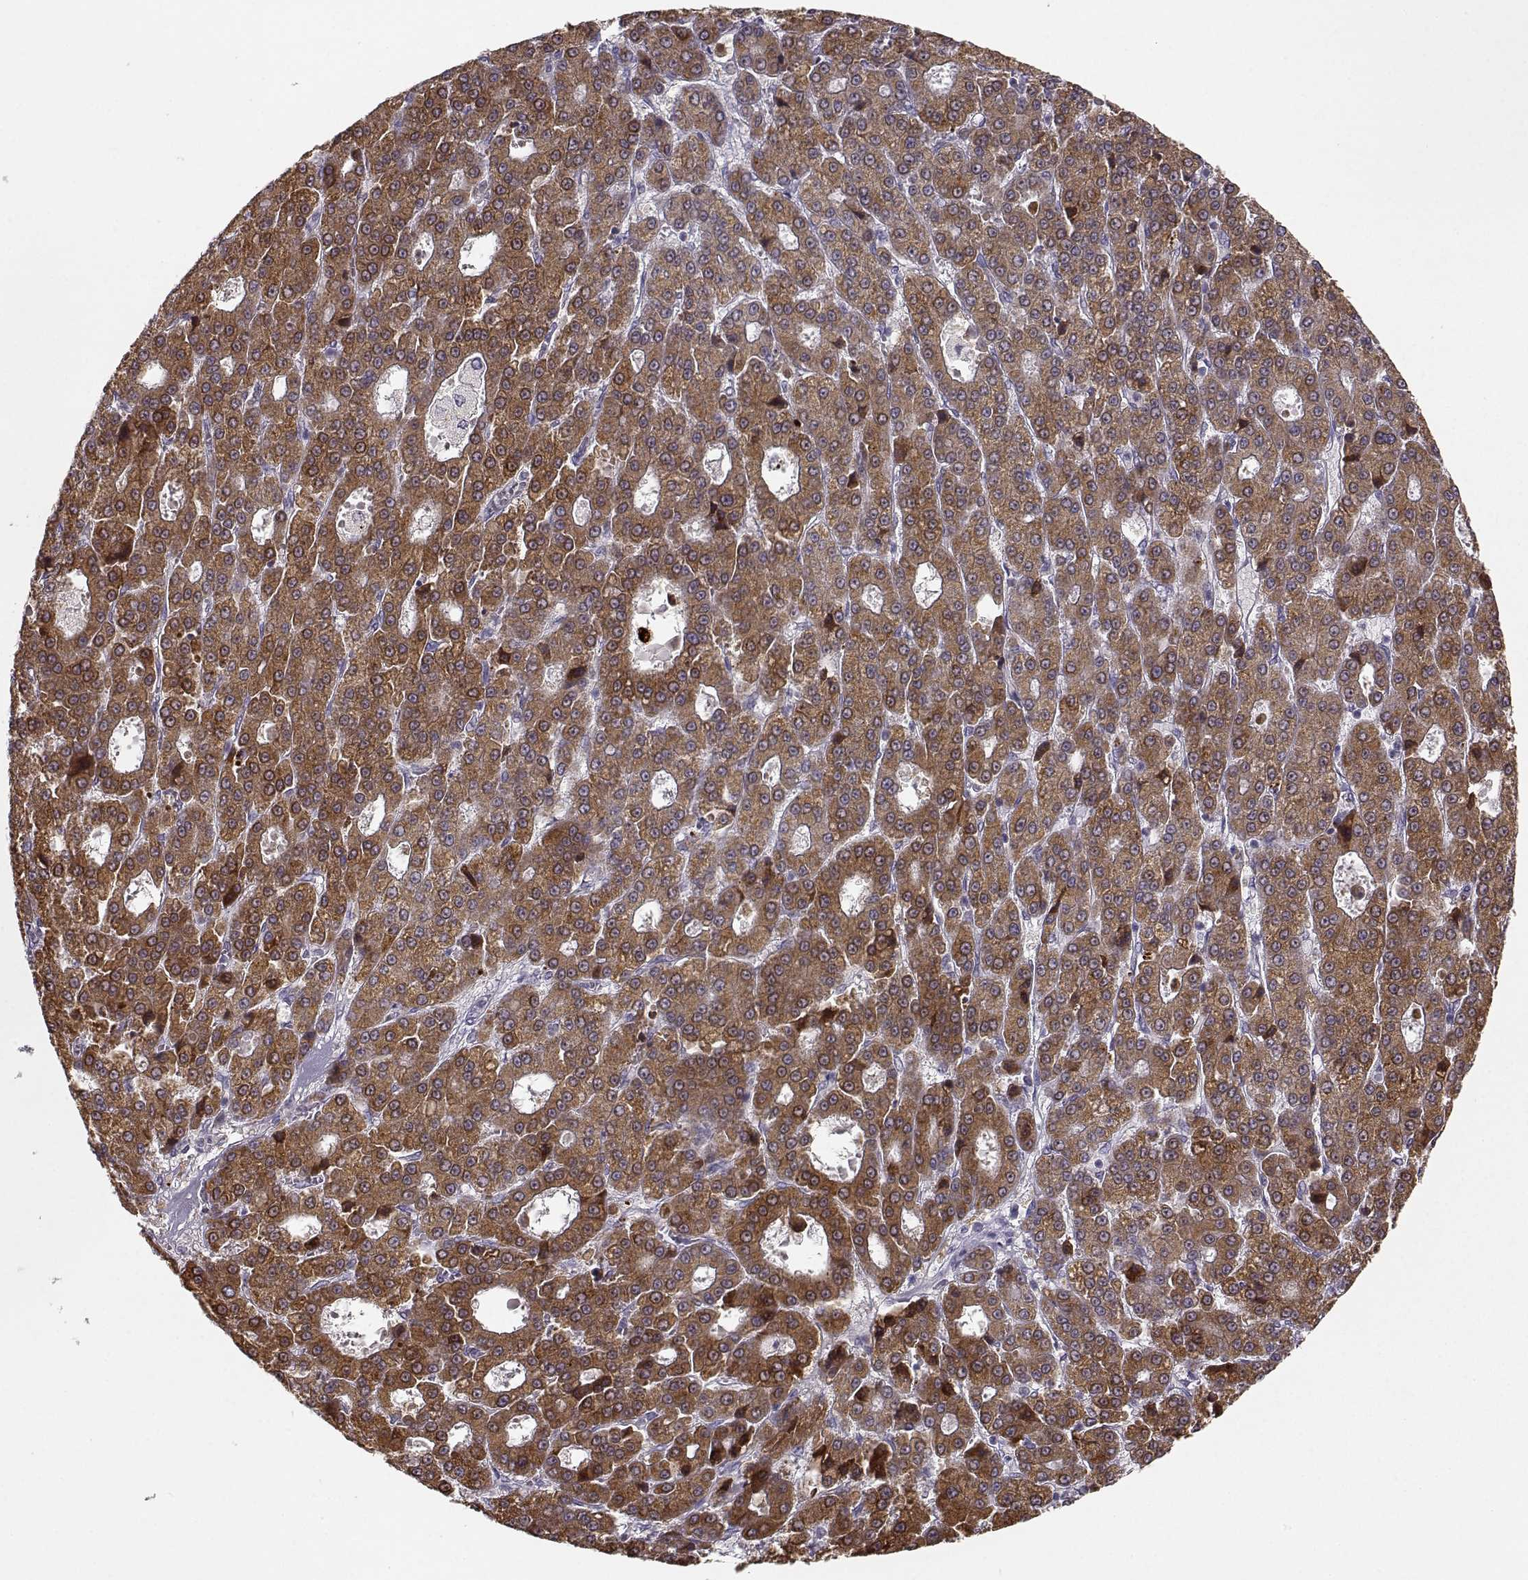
{"staining": {"intensity": "strong", "quantity": ">75%", "location": "cytoplasmic/membranous"}, "tissue": "liver cancer", "cell_type": "Tumor cells", "image_type": "cancer", "snomed": [{"axis": "morphology", "description": "Carcinoma, Hepatocellular, NOS"}, {"axis": "topography", "description": "Liver"}], "caption": "Immunohistochemical staining of liver cancer (hepatocellular carcinoma) demonstrates high levels of strong cytoplasmic/membranous expression in approximately >75% of tumor cells. (DAB (3,3'-diaminobenzidine) = brown stain, brightfield microscopy at high magnification).", "gene": "UROC1", "patient": {"sex": "male", "age": 70}}